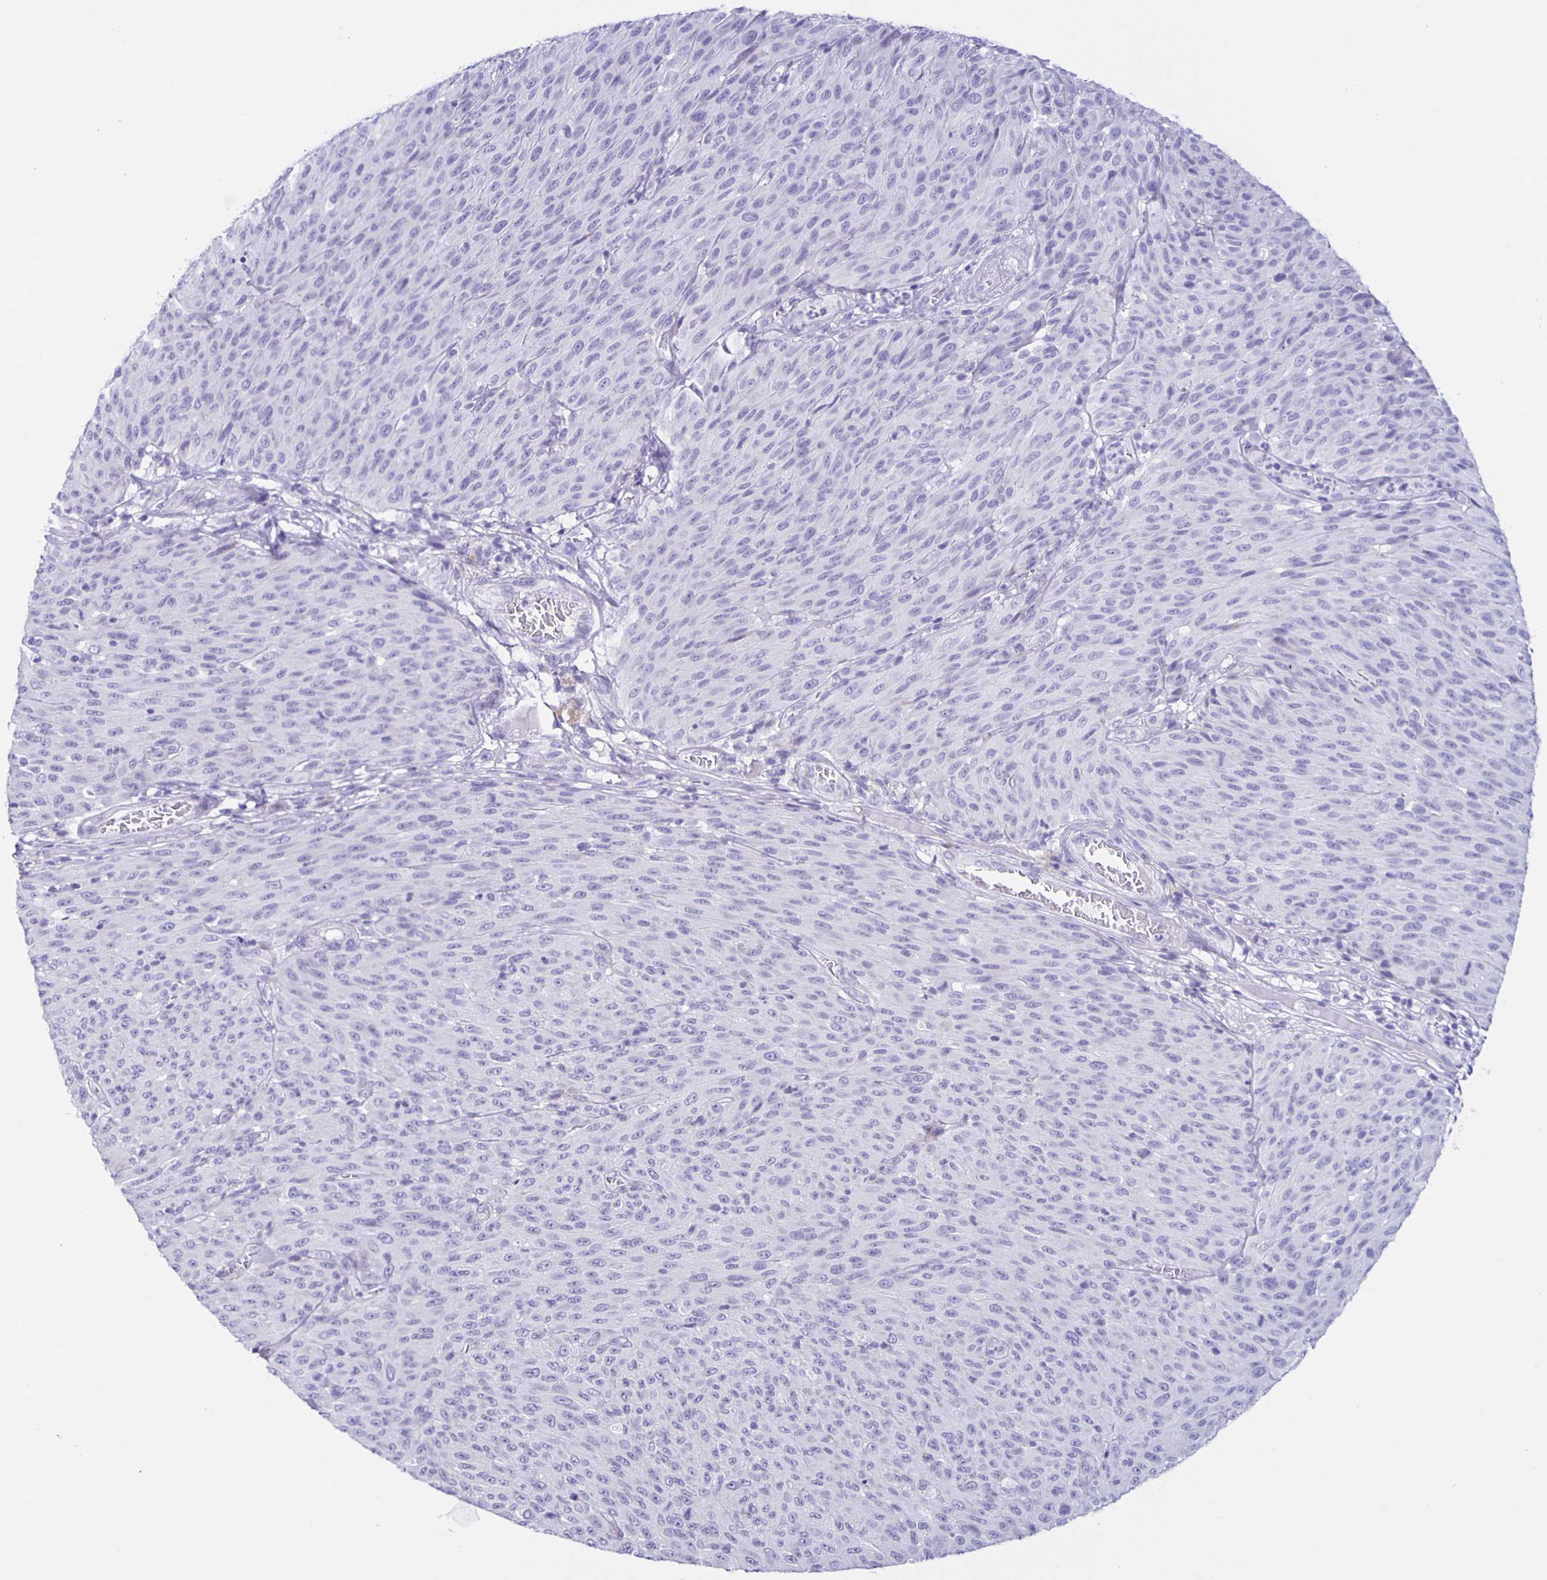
{"staining": {"intensity": "negative", "quantity": "none", "location": "none"}, "tissue": "melanoma", "cell_type": "Tumor cells", "image_type": "cancer", "snomed": [{"axis": "morphology", "description": "Malignant melanoma, NOS"}, {"axis": "topography", "description": "Skin"}], "caption": "Tumor cells show no significant positivity in melanoma.", "gene": "AQP6", "patient": {"sex": "male", "age": 85}}